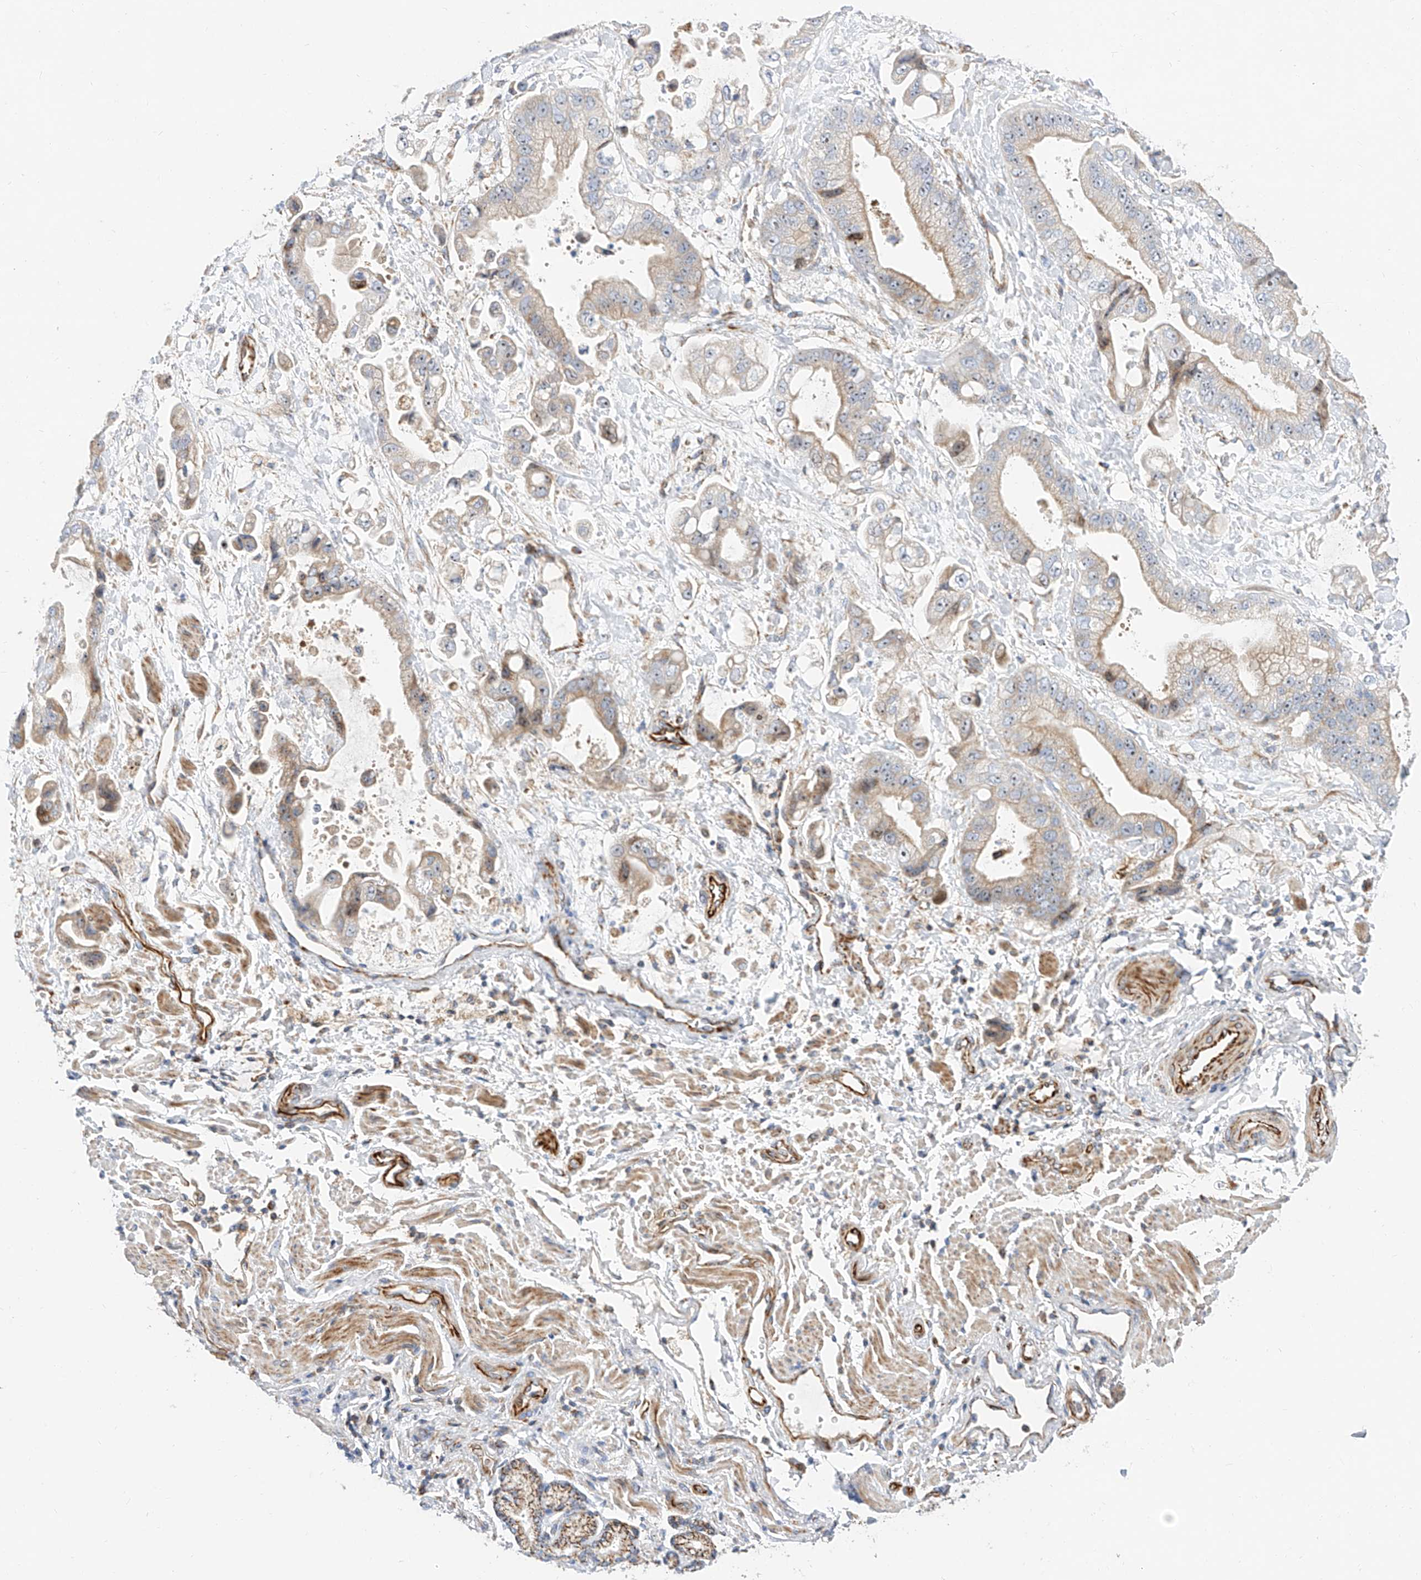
{"staining": {"intensity": "weak", "quantity": "25%-75%", "location": "cytoplasmic/membranous"}, "tissue": "stomach cancer", "cell_type": "Tumor cells", "image_type": "cancer", "snomed": [{"axis": "morphology", "description": "Adenocarcinoma, NOS"}, {"axis": "topography", "description": "Stomach"}], "caption": "A high-resolution micrograph shows immunohistochemistry (IHC) staining of adenocarcinoma (stomach), which displays weak cytoplasmic/membranous expression in approximately 25%-75% of tumor cells. (DAB IHC with brightfield microscopy, high magnification).", "gene": "CST9", "patient": {"sex": "male", "age": 62}}